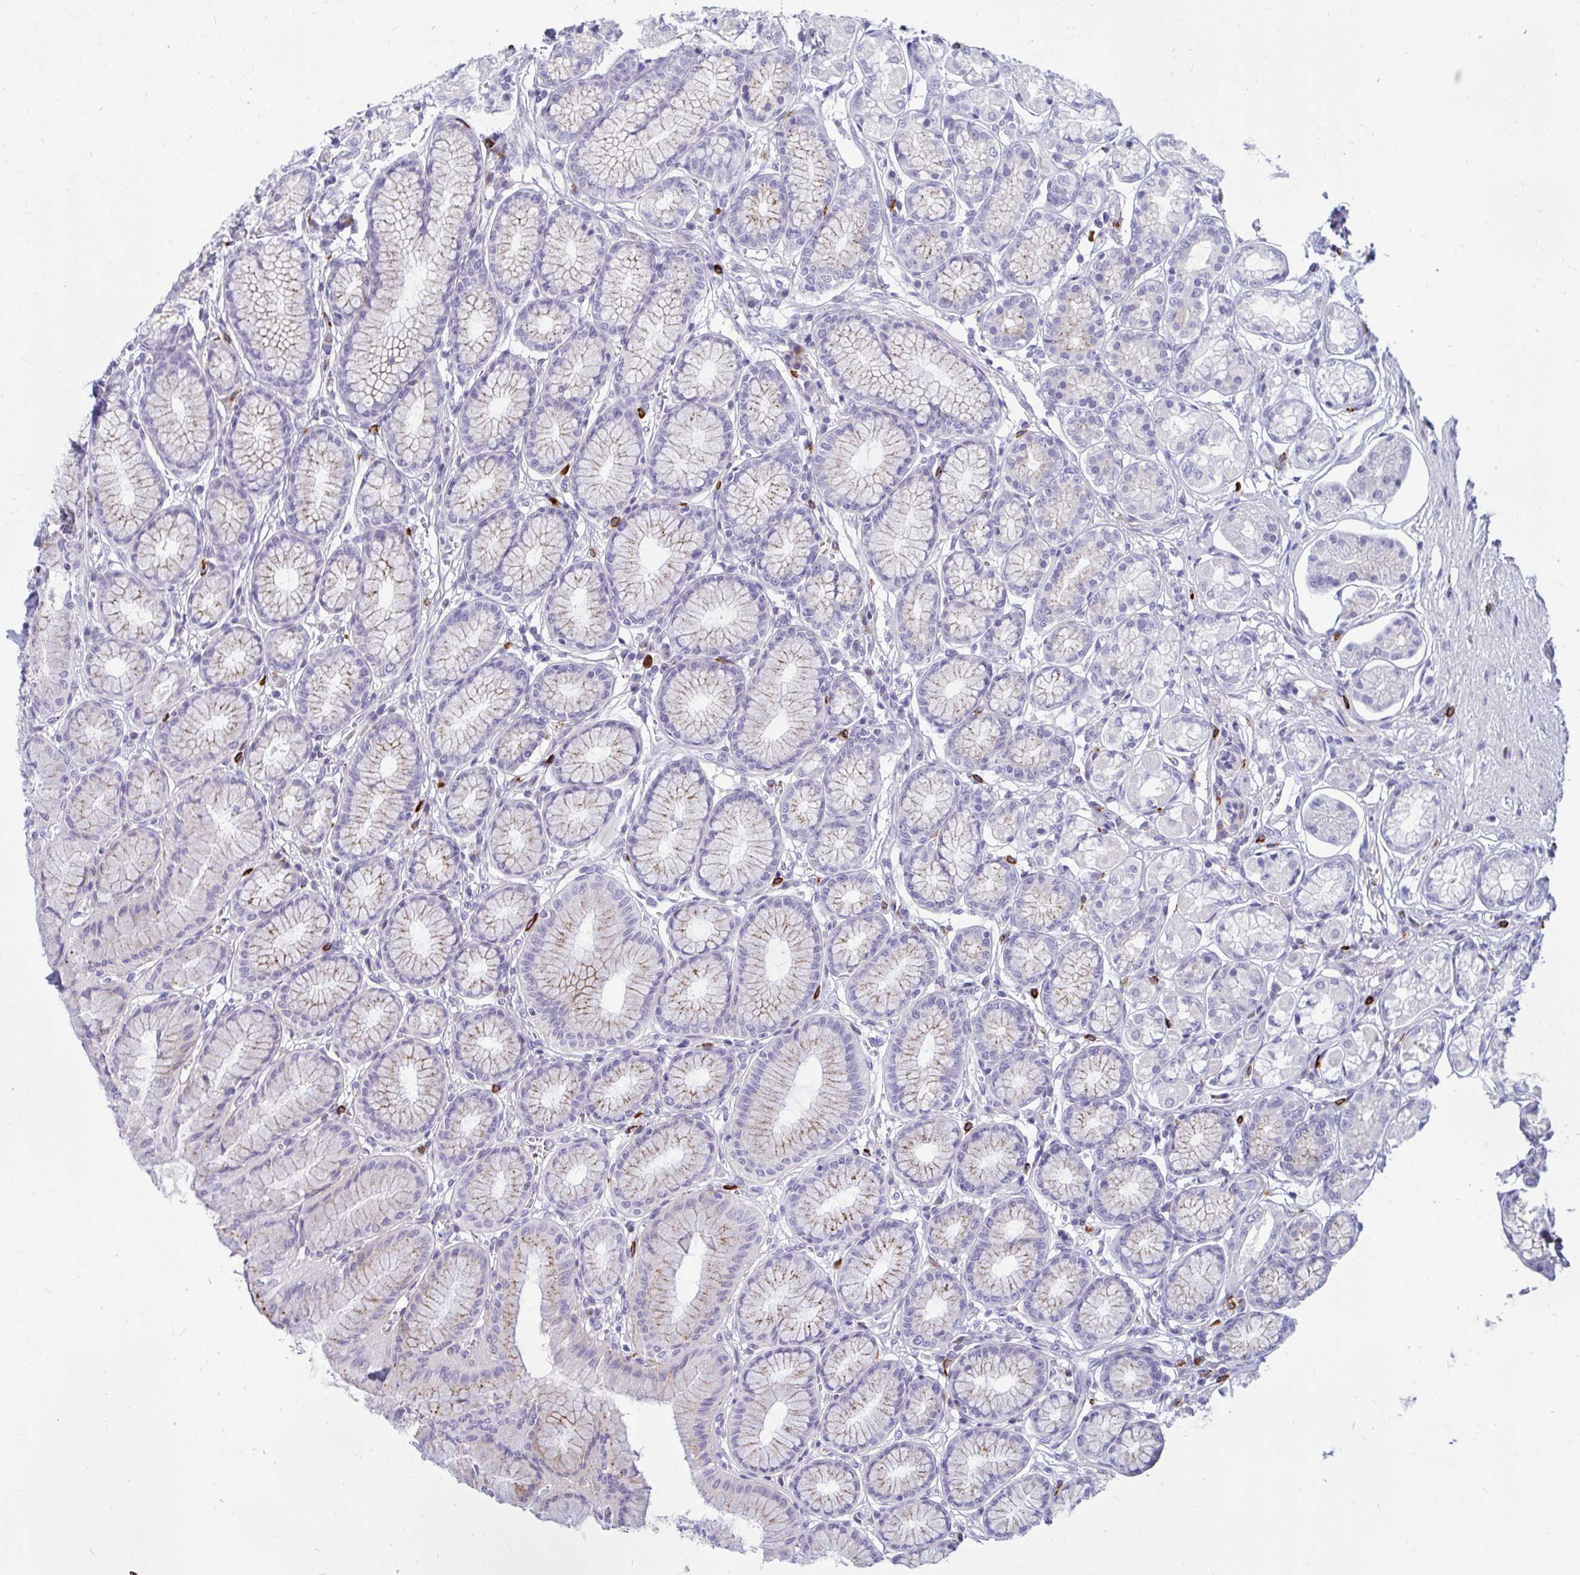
{"staining": {"intensity": "weak", "quantity": "25%-75%", "location": "cytoplasmic/membranous"}, "tissue": "stomach", "cell_type": "Glandular cells", "image_type": "normal", "snomed": [{"axis": "morphology", "description": "Normal tissue, NOS"}, {"axis": "topography", "description": "Stomach"}, {"axis": "topography", "description": "Stomach, lower"}], "caption": "The photomicrograph exhibits staining of benign stomach, revealing weak cytoplasmic/membranous protein expression (brown color) within glandular cells.", "gene": "FAM219B", "patient": {"sex": "male", "age": 76}}